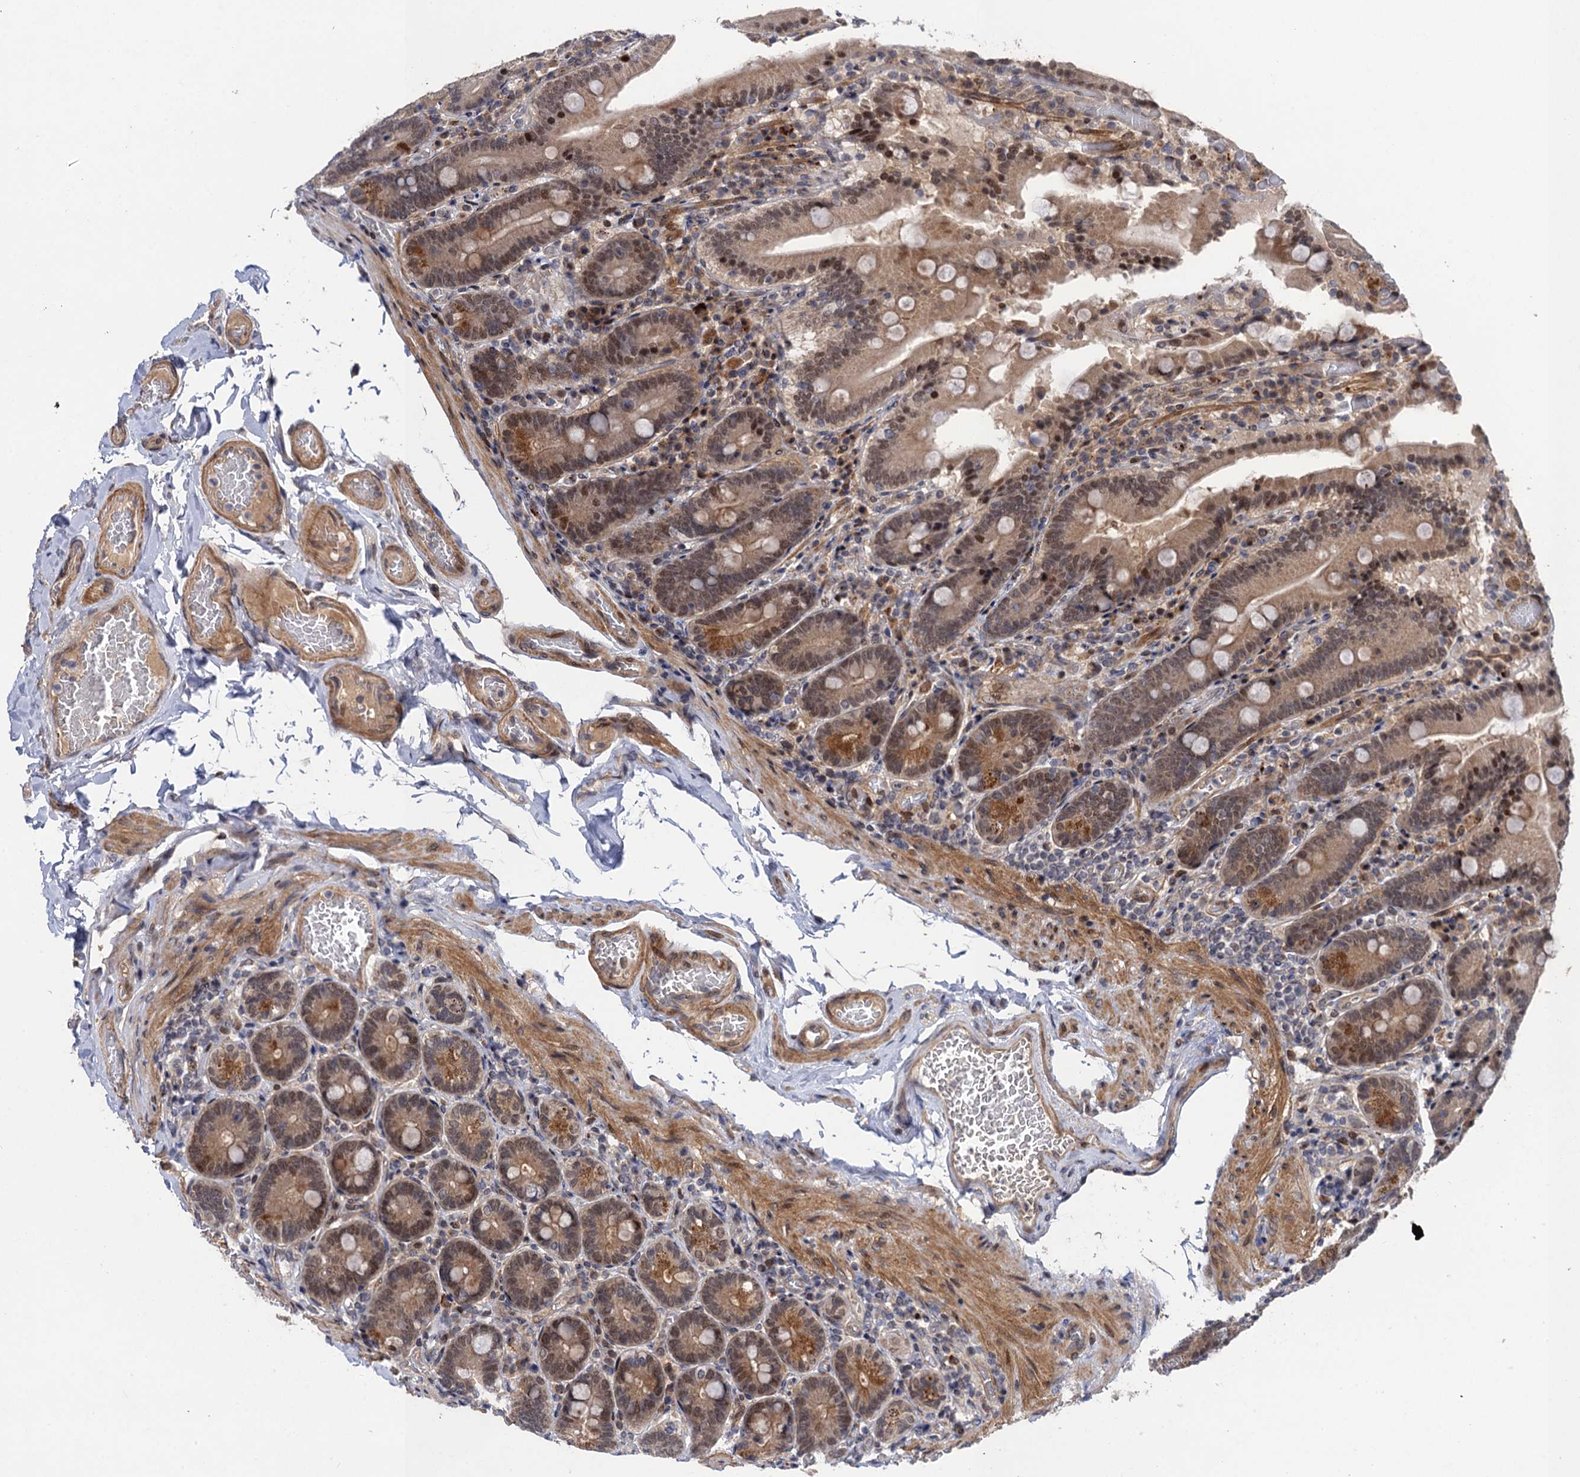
{"staining": {"intensity": "moderate", "quantity": ">75%", "location": "cytoplasmic/membranous,nuclear"}, "tissue": "duodenum", "cell_type": "Glandular cells", "image_type": "normal", "snomed": [{"axis": "morphology", "description": "Normal tissue, NOS"}, {"axis": "topography", "description": "Duodenum"}], "caption": "The image exhibits a brown stain indicating the presence of a protein in the cytoplasmic/membranous,nuclear of glandular cells in duodenum.", "gene": "NEK8", "patient": {"sex": "female", "age": 62}}